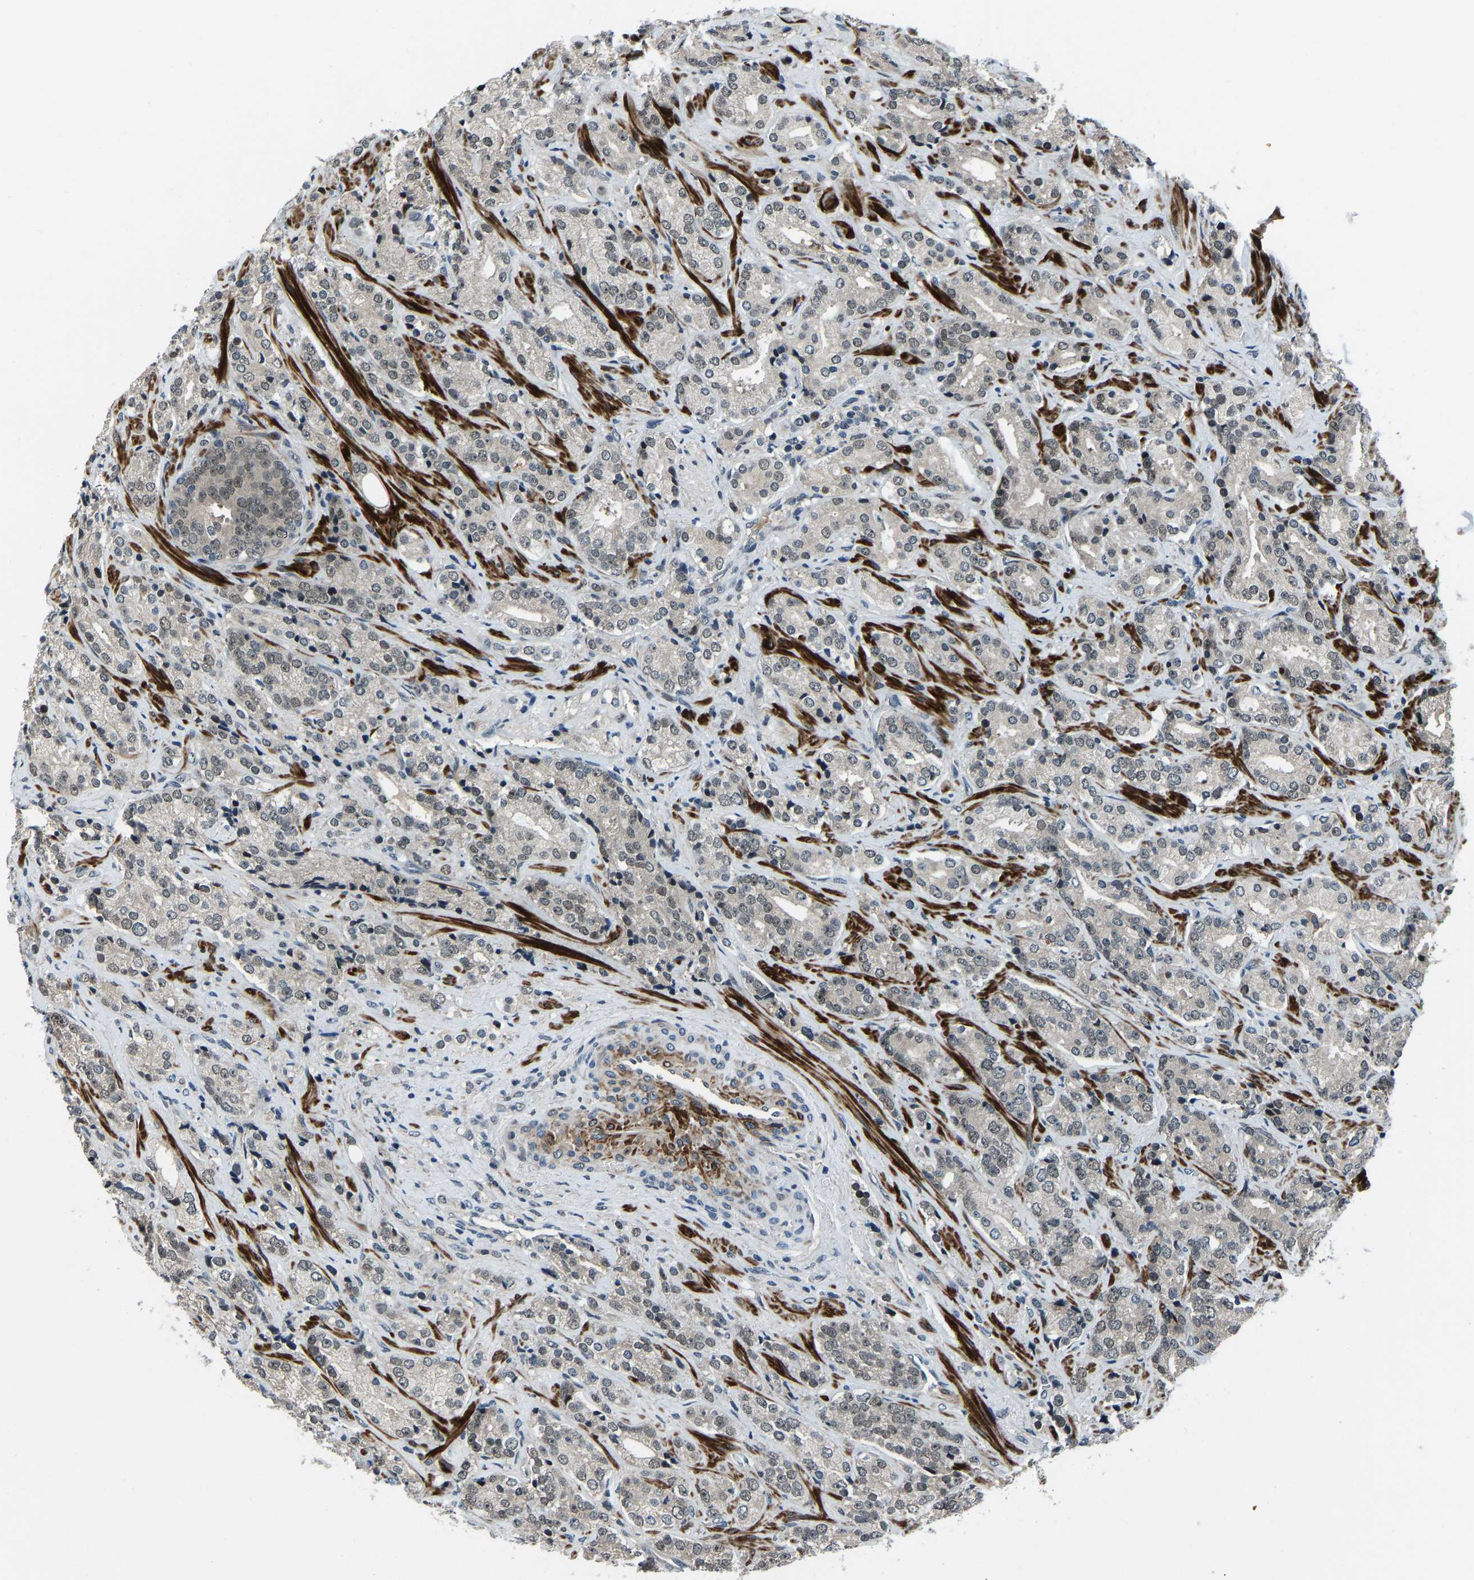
{"staining": {"intensity": "weak", "quantity": "25%-75%", "location": "nuclear"}, "tissue": "prostate cancer", "cell_type": "Tumor cells", "image_type": "cancer", "snomed": [{"axis": "morphology", "description": "Adenocarcinoma, High grade"}, {"axis": "topography", "description": "Prostate"}], "caption": "Immunohistochemical staining of prostate cancer (adenocarcinoma (high-grade)) reveals weak nuclear protein expression in about 25%-75% of tumor cells.", "gene": "RLIM", "patient": {"sex": "male", "age": 71}}